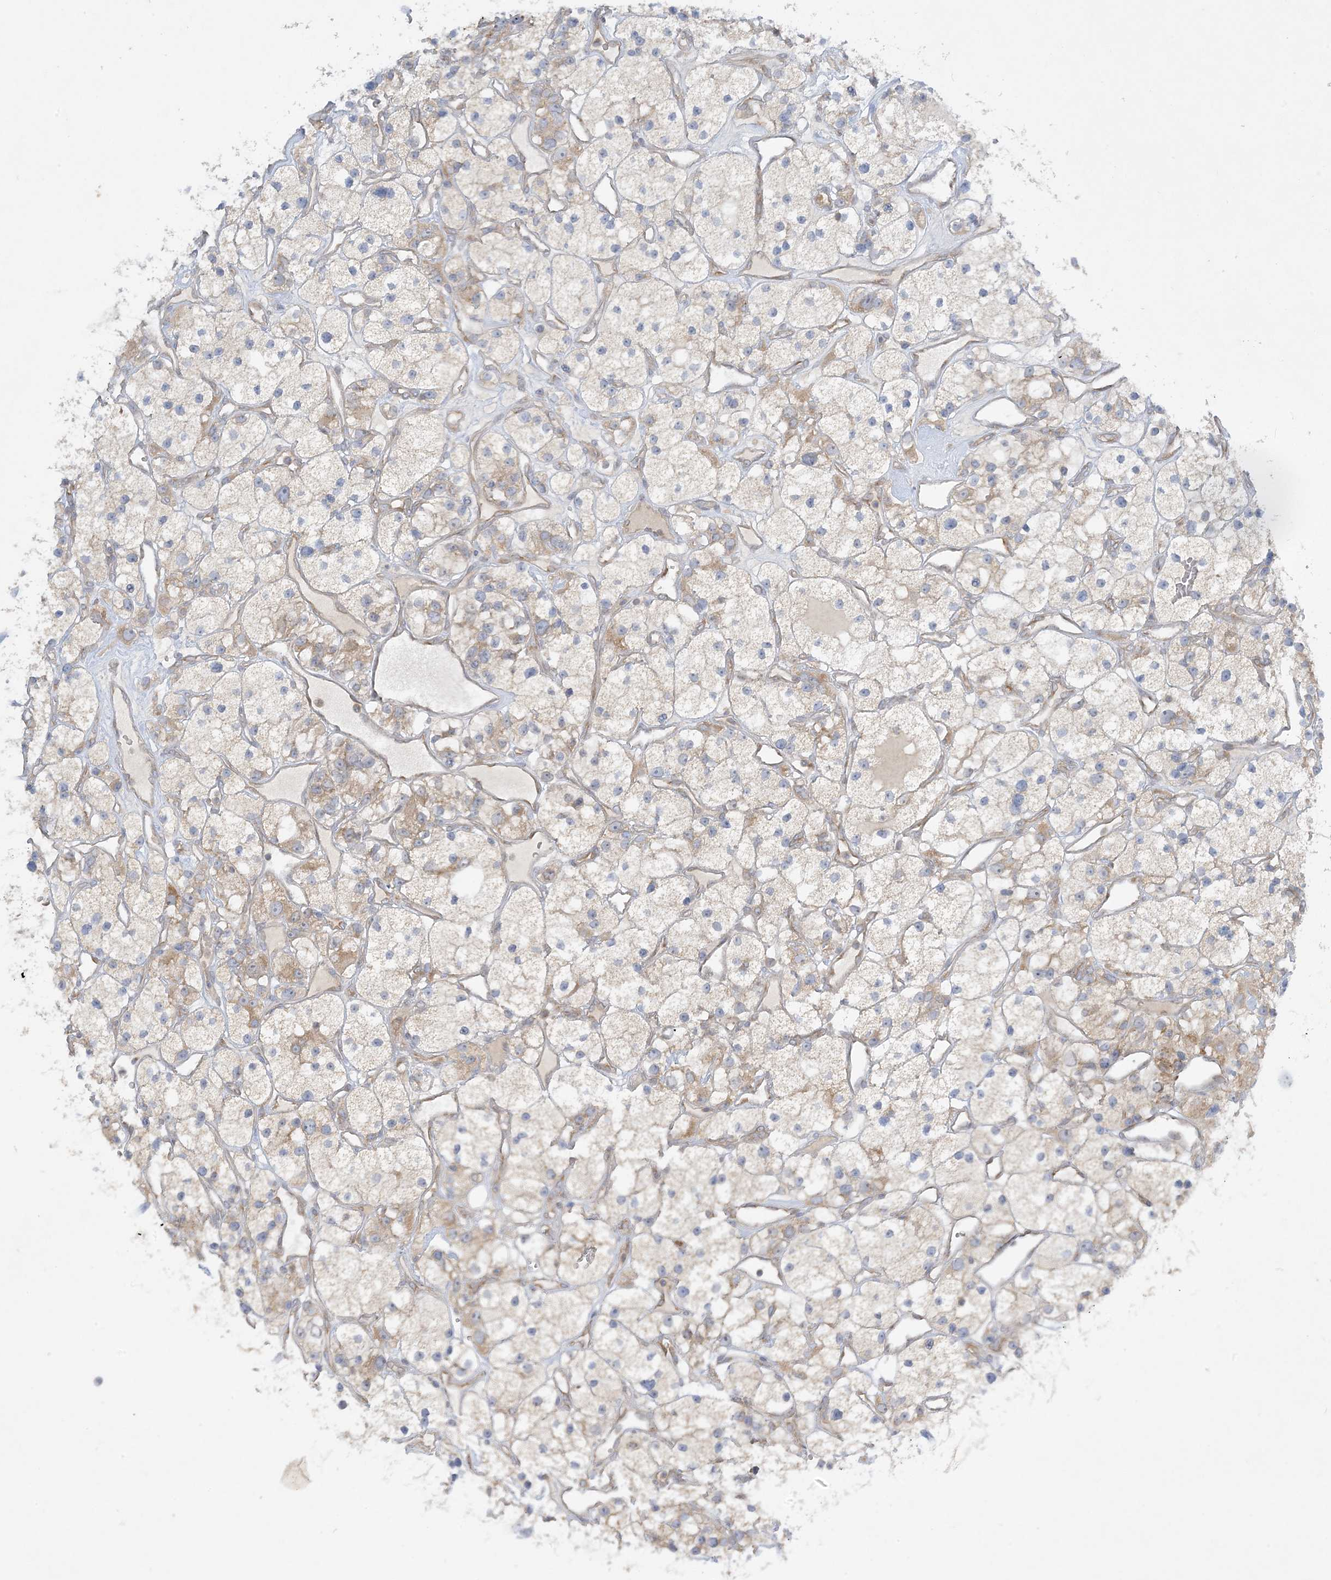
{"staining": {"intensity": "moderate", "quantity": "<25%", "location": "cytoplasmic/membranous"}, "tissue": "renal cancer", "cell_type": "Tumor cells", "image_type": "cancer", "snomed": [{"axis": "morphology", "description": "Adenocarcinoma, NOS"}, {"axis": "topography", "description": "Kidney"}], "caption": "A brown stain highlights moderate cytoplasmic/membranous staining of a protein in renal cancer tumor cells.", "gene": "RPP40", "patient": {"sex": "female", "age": 57}}